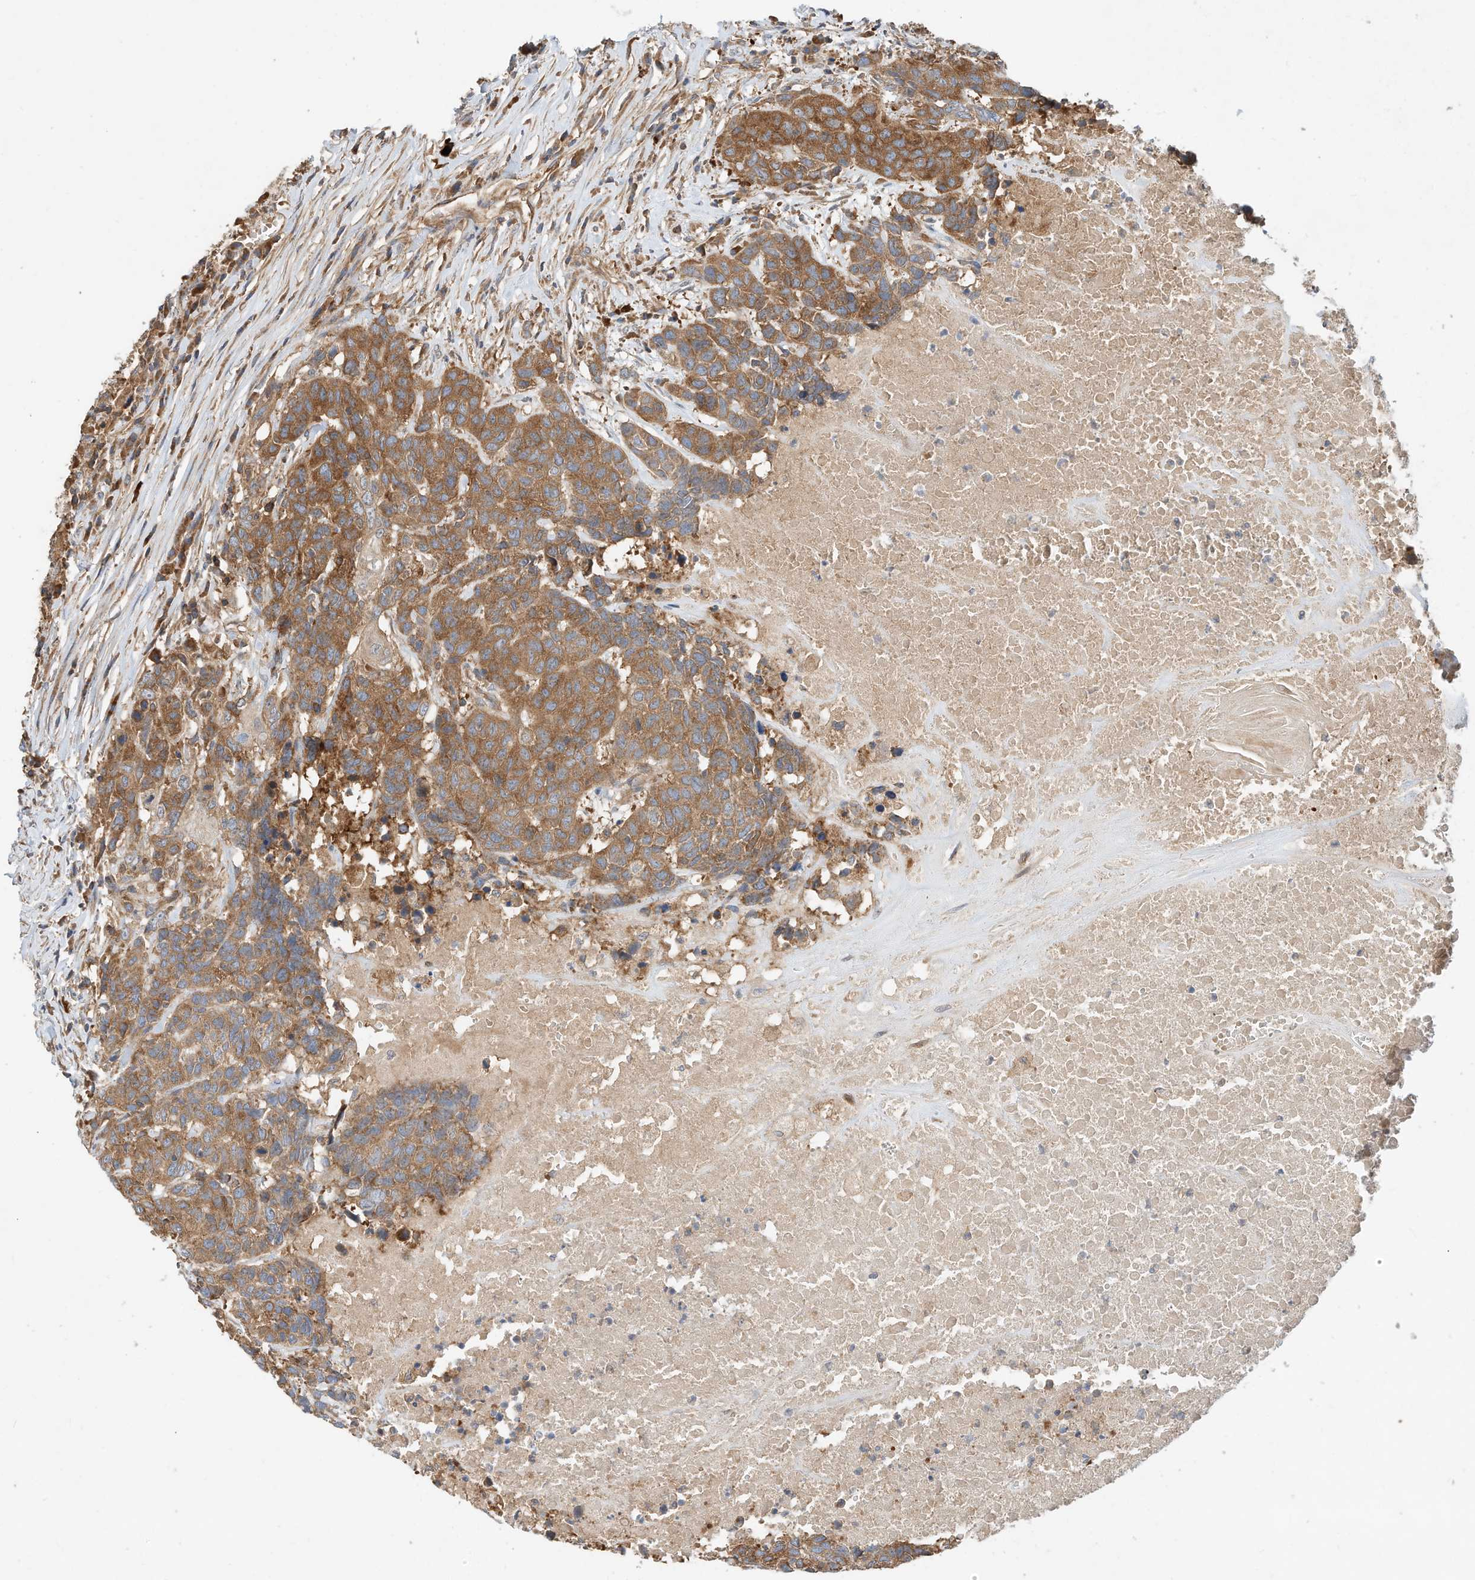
{"staining": {"intensity": "strong", "quantity": ">75%", "location": "cytoplasmic/membranous"}, "tissue": "head and neck cancer", "cell_type": "Tumor cells", "image_type": "cancer", "snomed": [{"axis": "morphology", "description": "Squamous cell carcinoma, NOS"}, {"axis": "topography", "description": "Head-Neck"}], "caption": "Human head and neck cancer (squamous cell carcinoma) stained with a protein marker demonstrates strong staining in tumor cells.", "gene": "CPAMD8", "patient": {"sex": "male", "age": 66}}